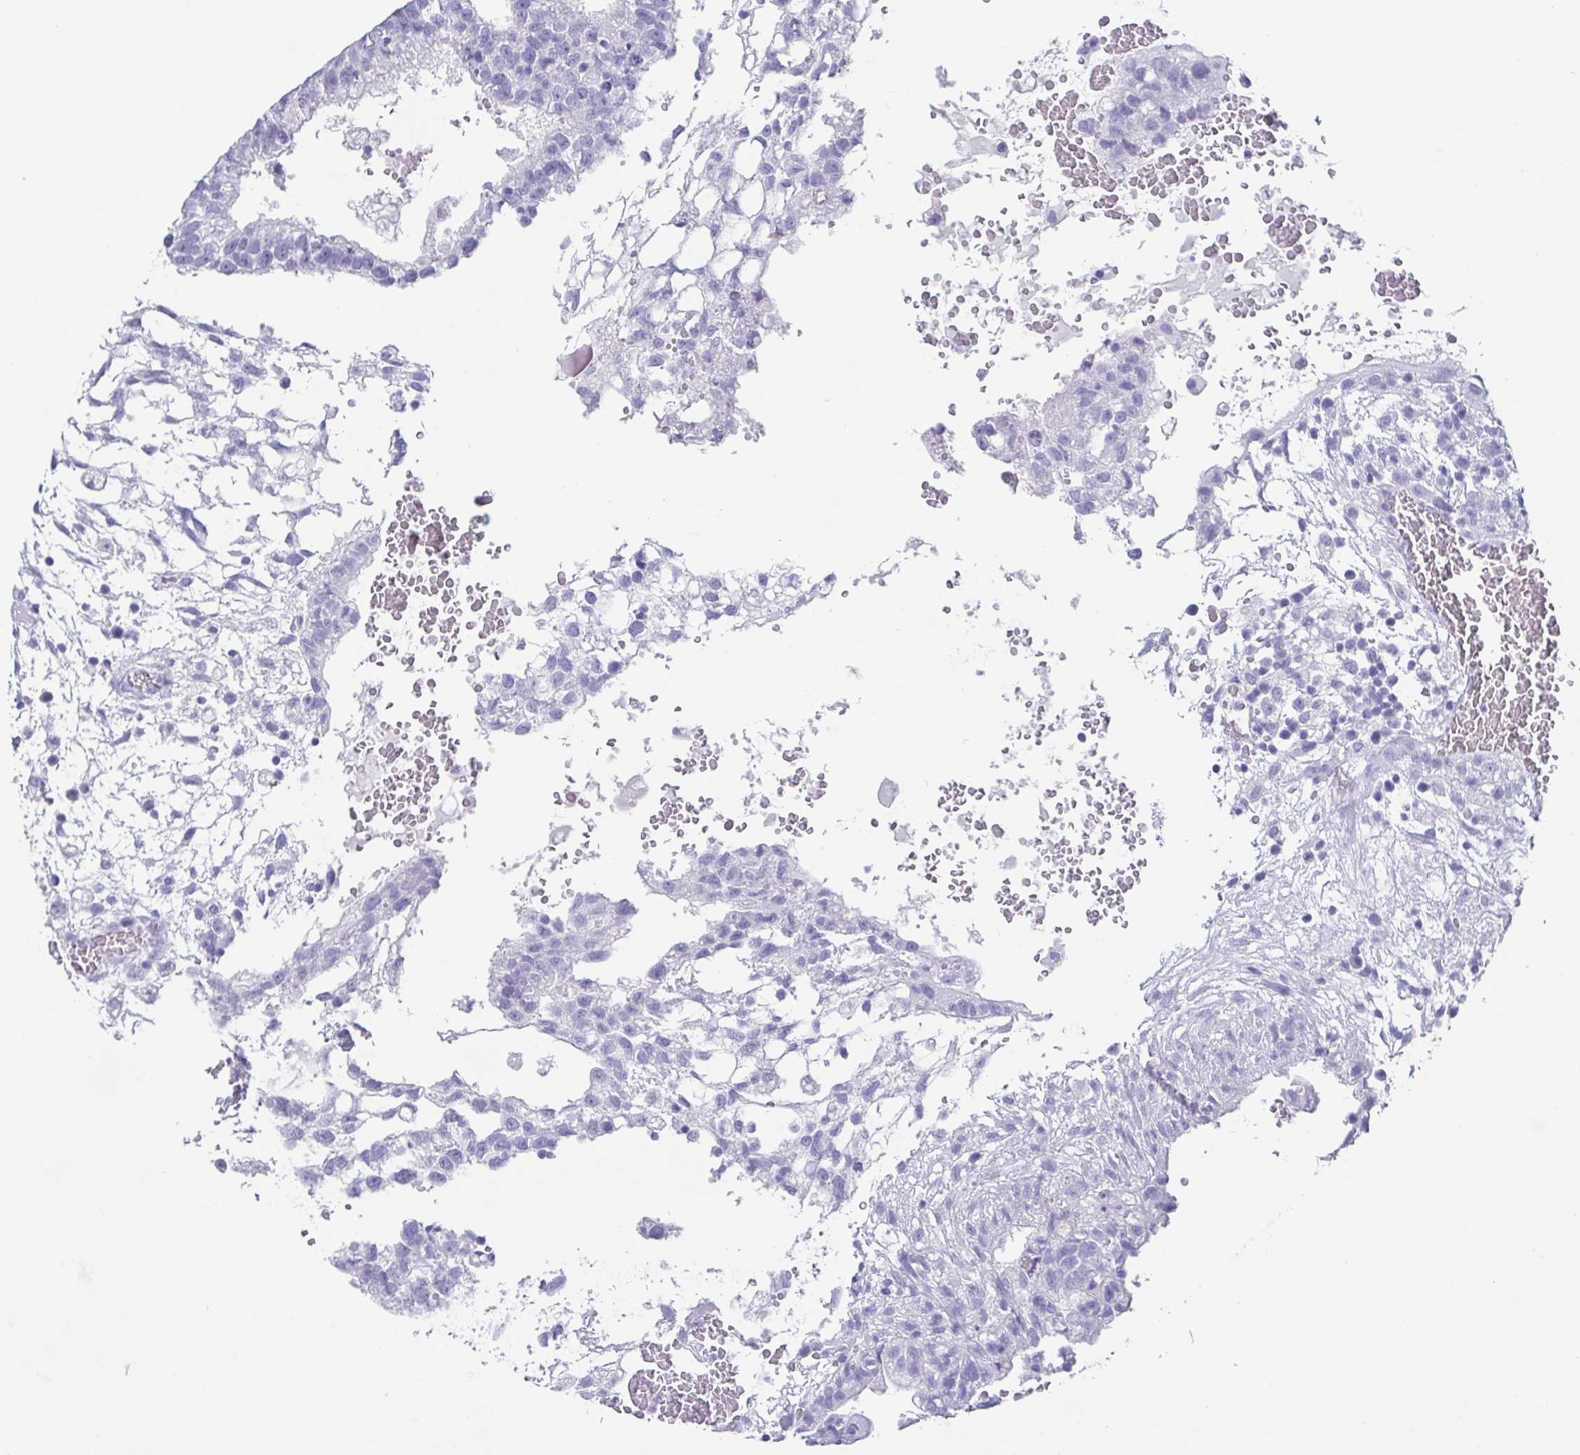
{"staining": {"intensity": "negative", "quantity": "none", "location": "none"}, "tissue": "testis cancer", "cell_type": "Tumor cells", "image_type": "cancer", "snomed": [{"axis": "morphology", "description": "Carcinoma, Embryonal, NOS"}, {"axis": "topography", "description": "Testis"}], "caption": "DAB immunohistochemical staining of human testis cancer demonstrates no significant staining in tumor cells. Brightfield microscopy of immunohistochemistry (IHC) stained with DAB (3,3'-diaminobenzidine) (brown) and hematoxylin (blue), captured at high magnification.", "gene": "SCGN", "patient": {"sex": "male", "age": 32}}